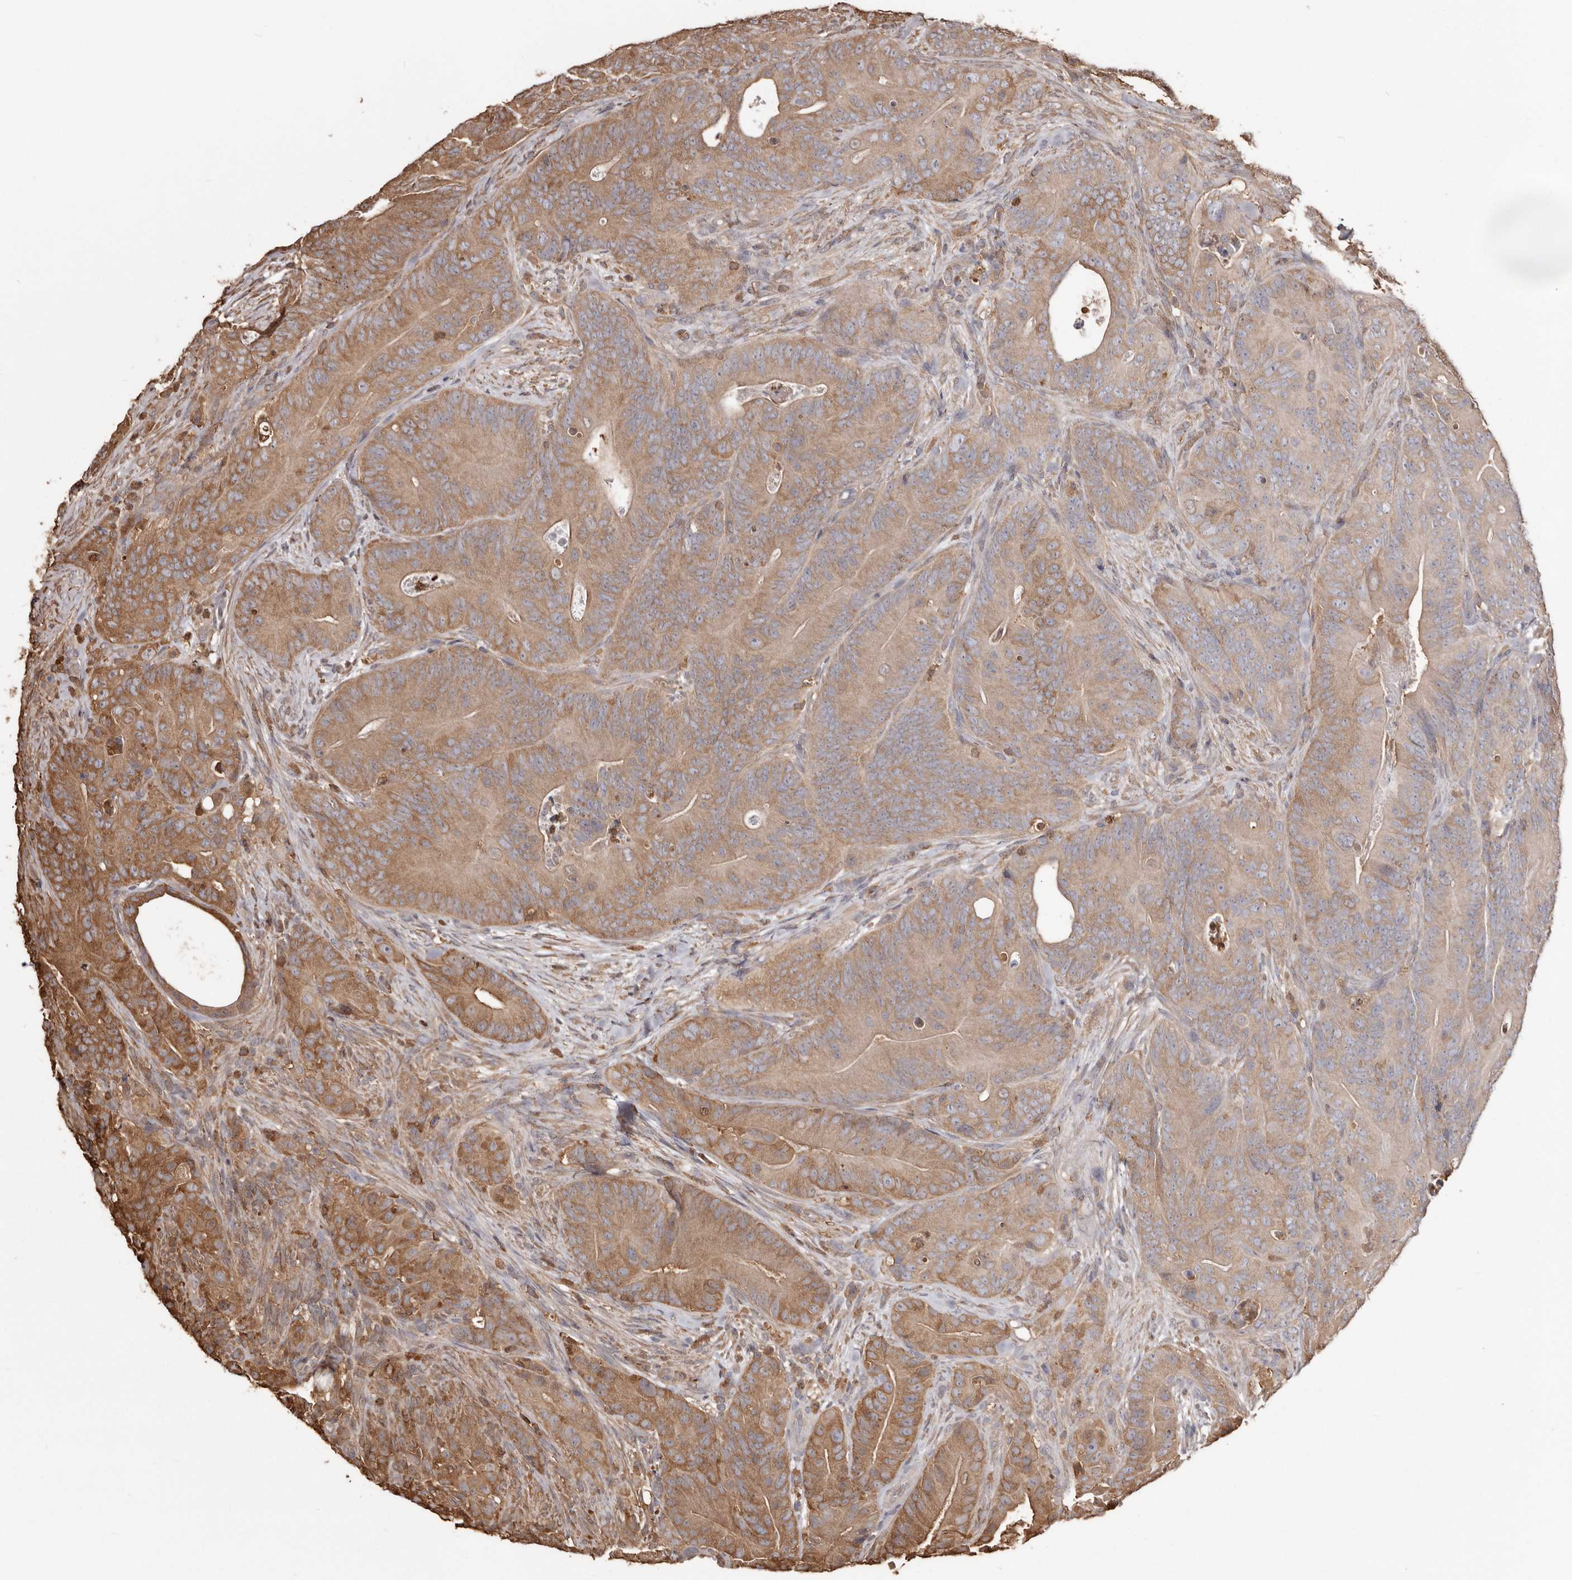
{"staining": {"intensity": "moderate", "quantity": ">75%", "location": "cytoplasmic/membranous"}, "tissue": "colorectal cancer", "cell_type": "Tumor cells", "image_type": "cancer", "snomed": [{"axis": "morphology", "description": "Normal tissue, NOS"}, {"axis": "topography", "description": "Colon"}], "caption": "A brown stain labels moderate cytoplasmic/membranous staining of a protein in human colorectal cancer tumor cells.", "gene": "PKM", "patient": {"sex": "female", "age": 82}}